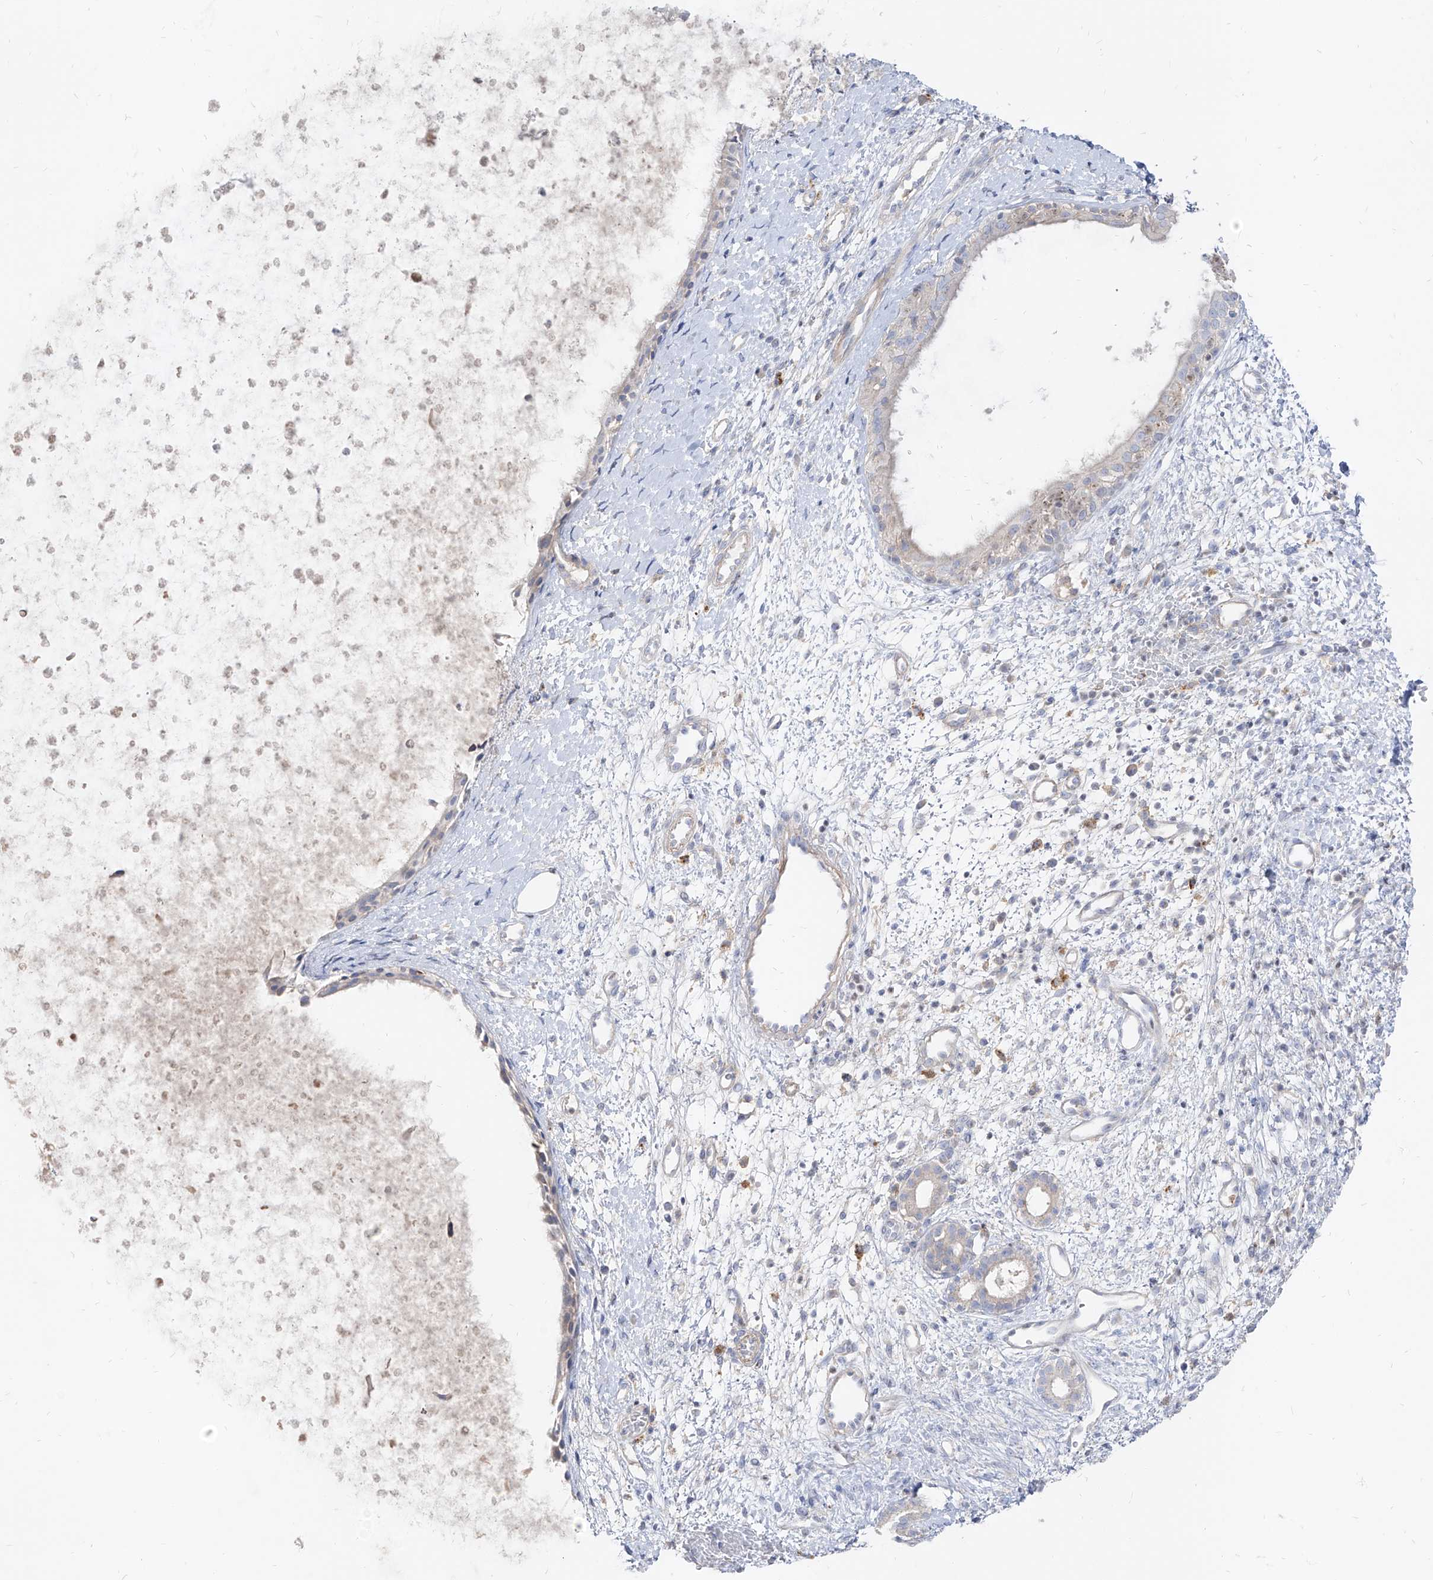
{"staining": {"intensity": "negative", "quantity": "none", "location": "none"}, "tissue": "nasopharynx", "cell_type": "Respiratory epithelial cells", "image_type": "normal", "snomed": [{"axis": "morphology", "description": "Normal tissue, NOS"}, {"axis": "topography", "description": "Nasopharynx"}], "caption": "Immunohistochemistry micrograph of unremarkable human nasopharynx stained for a protein (brown), which shows no positivity in respiratory epithelial cells. (DAB (3,3'-diaminobenzidine) IHC with hematoxylin counter stain).", "gene": "RBFOX3", "patient": {"sex": "male", "age": 22}}